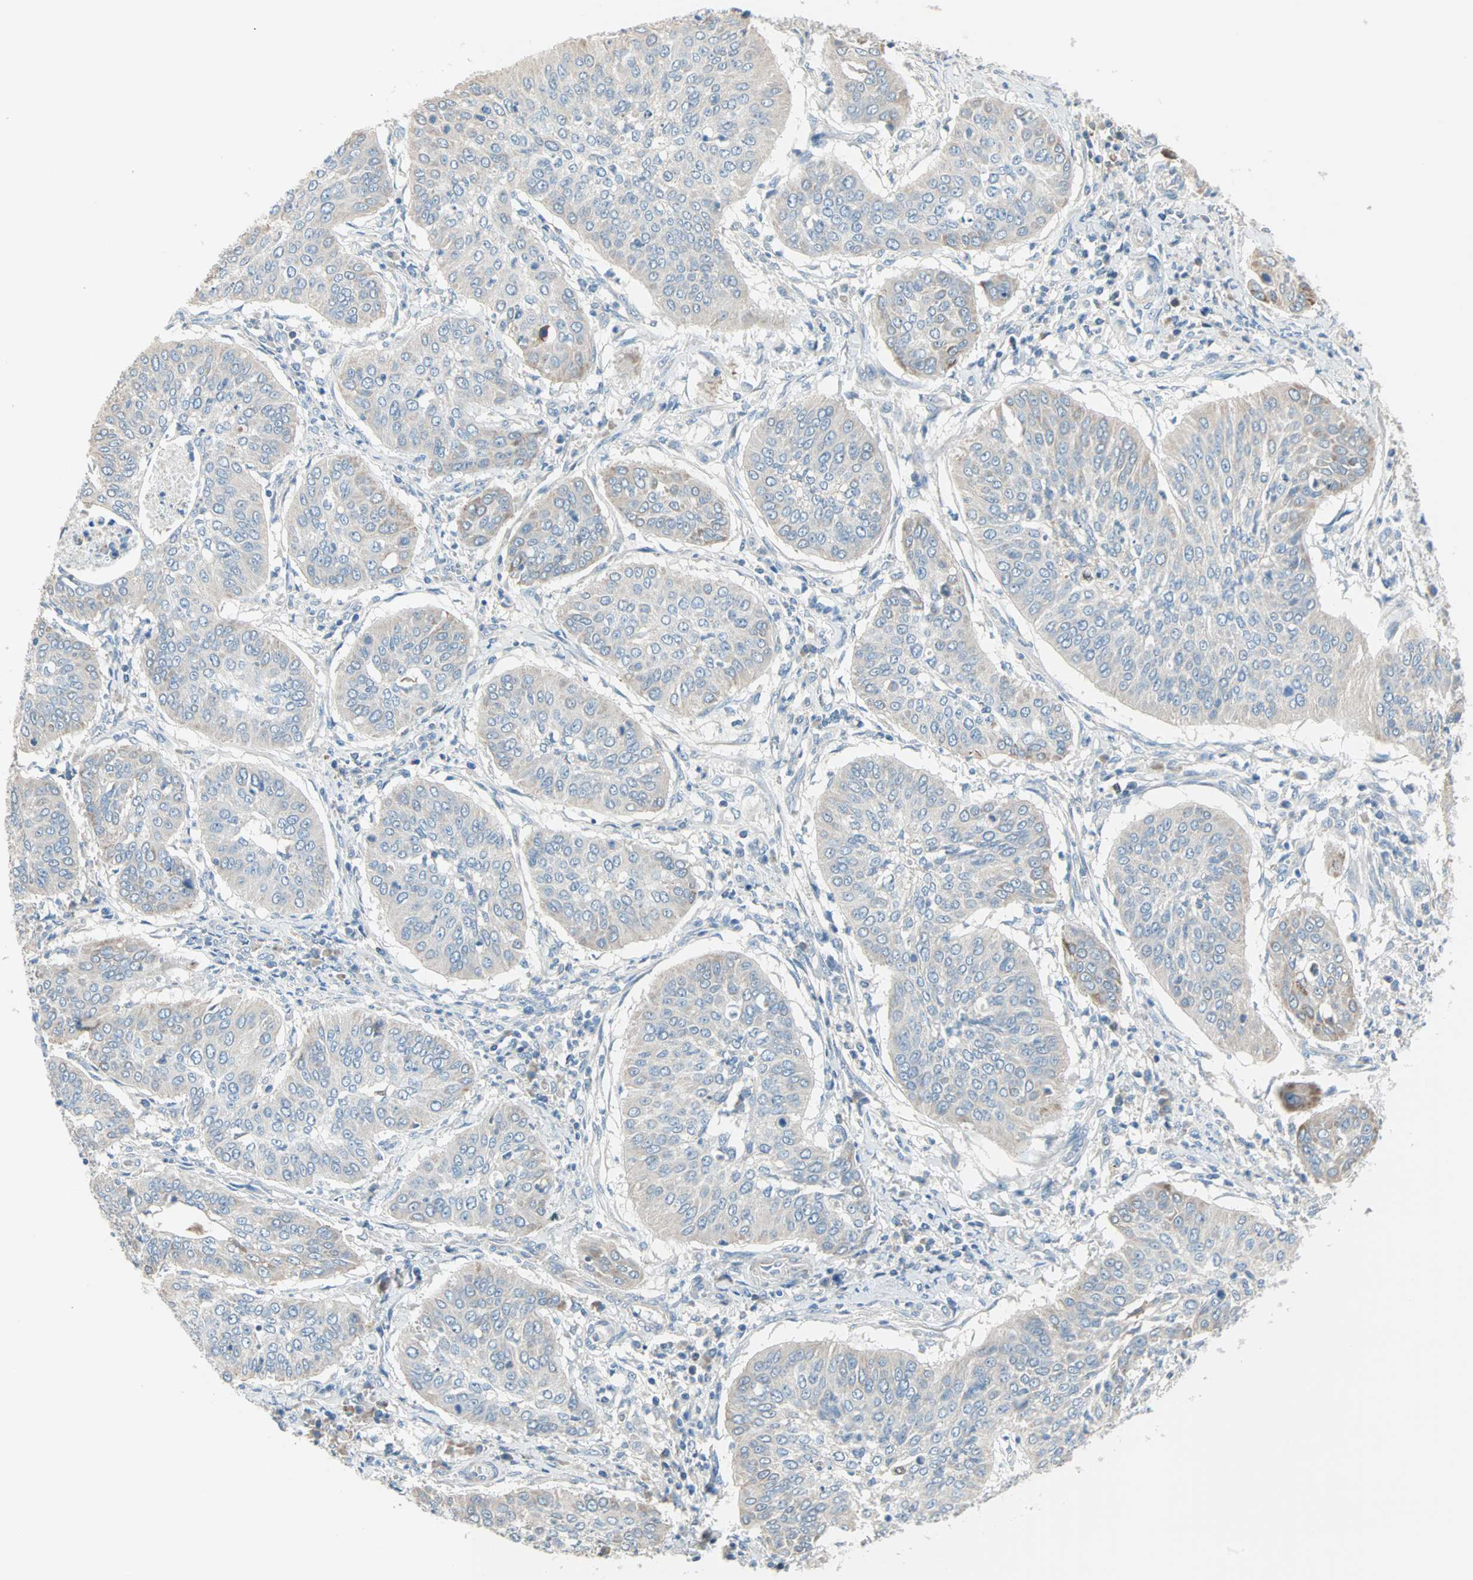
{"staining": {"intensity": "negative", "quantity": "none", "location": "none"}, "tissue": "cervical cancer", "cell_type": "Tumor cells", "image_type": "cancer", "snomed": [{"axis": "morphology", "description": "Normal tissue, NOS"}, {"axis": "morphology", "description": "Squamous cell carcinoma, NOS"}, {"axis": "topography", "description": "Cervix"}], "caption": "Immunohistochemistry (IHC) histopathology image of neoplastic tissue: human squamous cell carcinoma (cervical) stained with DAB shows no significant protein expression in tumor cells.", "gene": "ACVRL1", "patient": {"sex": "female", "age": 39}}